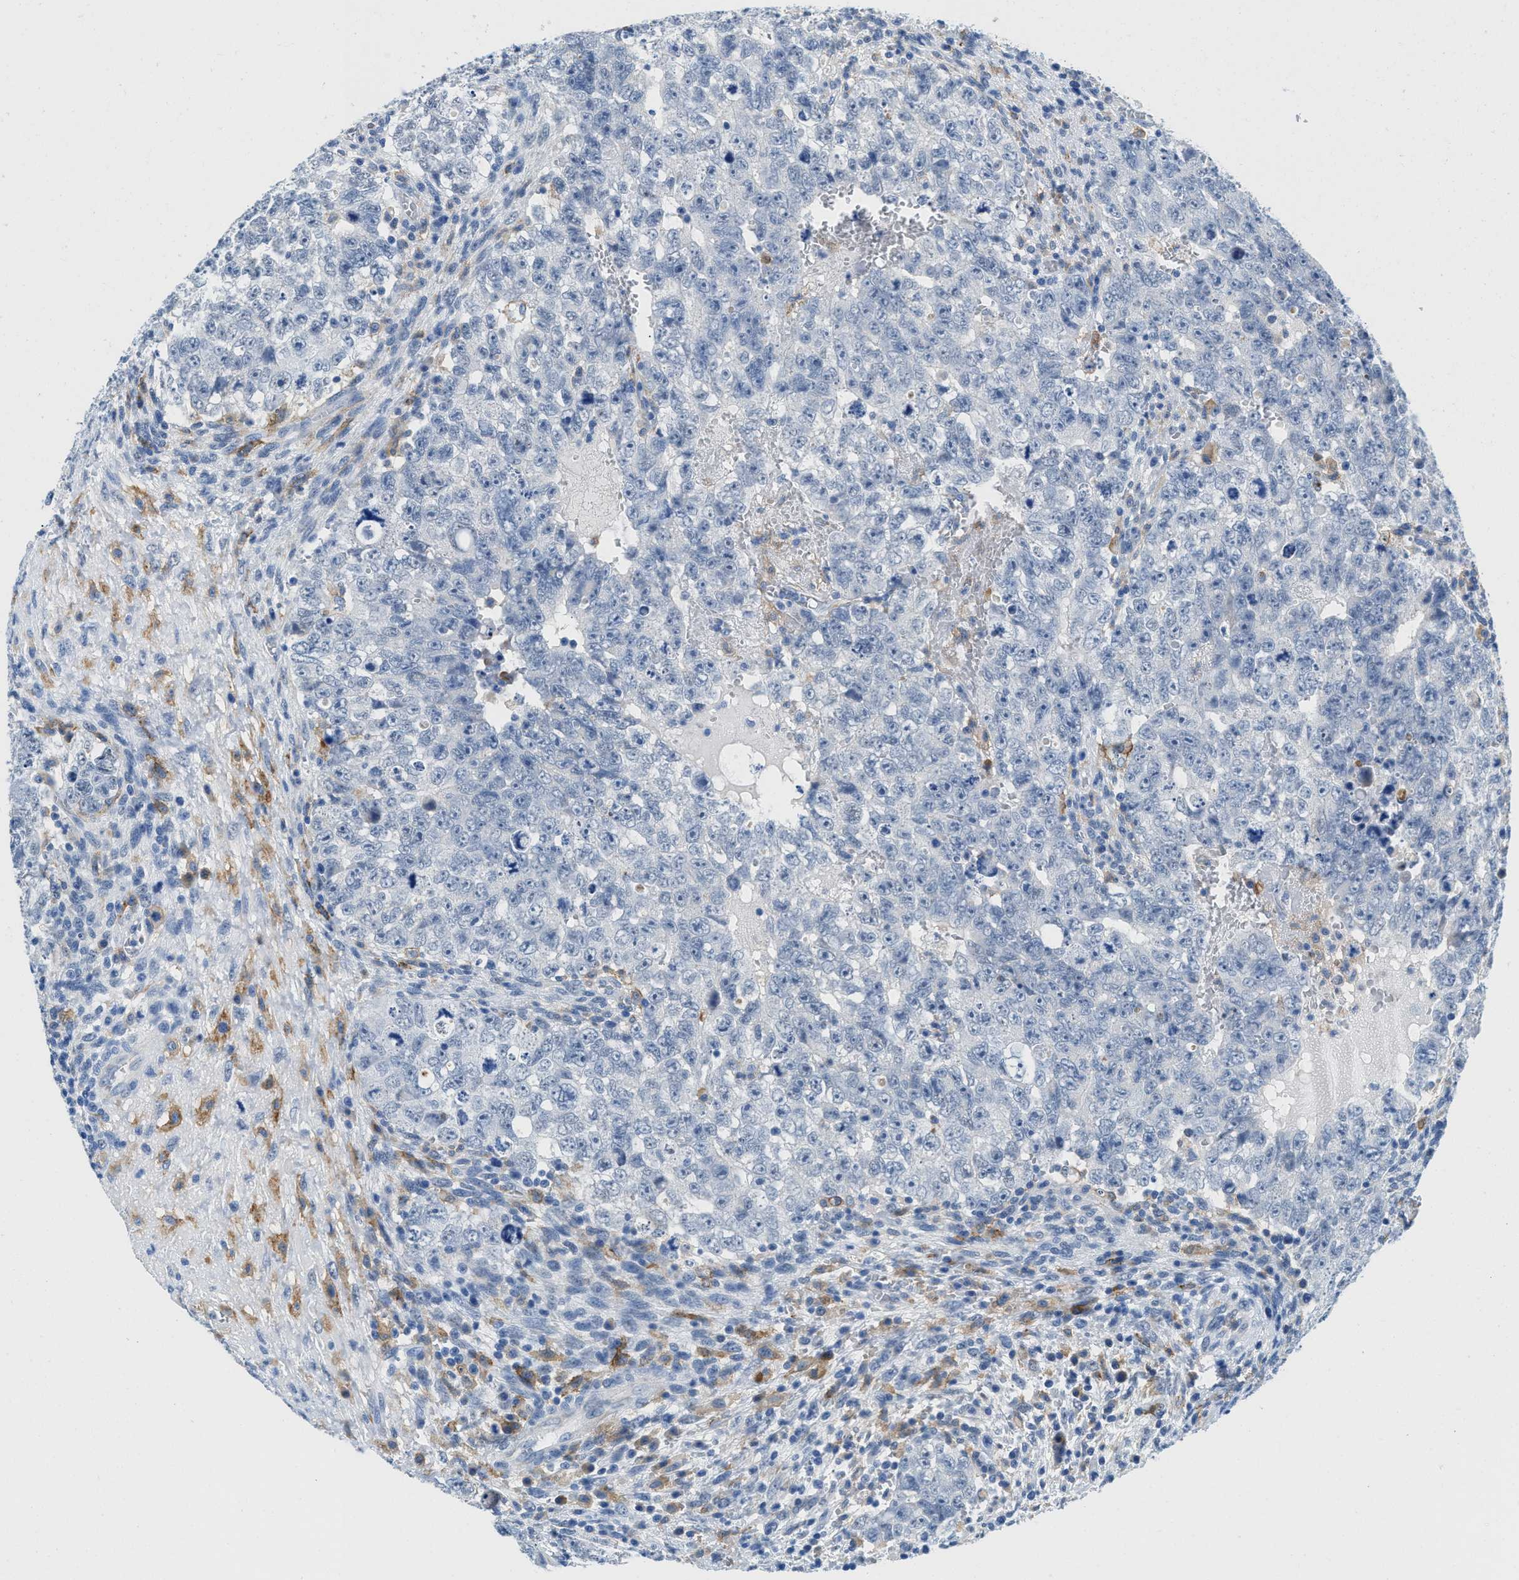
{"staining": {"intensity": "negative", "quantity": "none", "location": "none"}, "tissue": "testis cancer", "cell_type": "Tumor cells", "image_type": "cancer", "snomed": [{"axis": "morphology", "description": "Seminoma, NOS"}, {"axis": "morphology", "description": "Carcinoma, Embryonal, NOS"}, {"axis": "topography", "description": "Testis"}], "caption": "Immunohistochemistry image of human testis cancer (seminoma) stained for a protein (brown), which exhibits no positivity in tumor cells.", "gene": "CD226", "patient": {"sex": "male", "age": 38}}